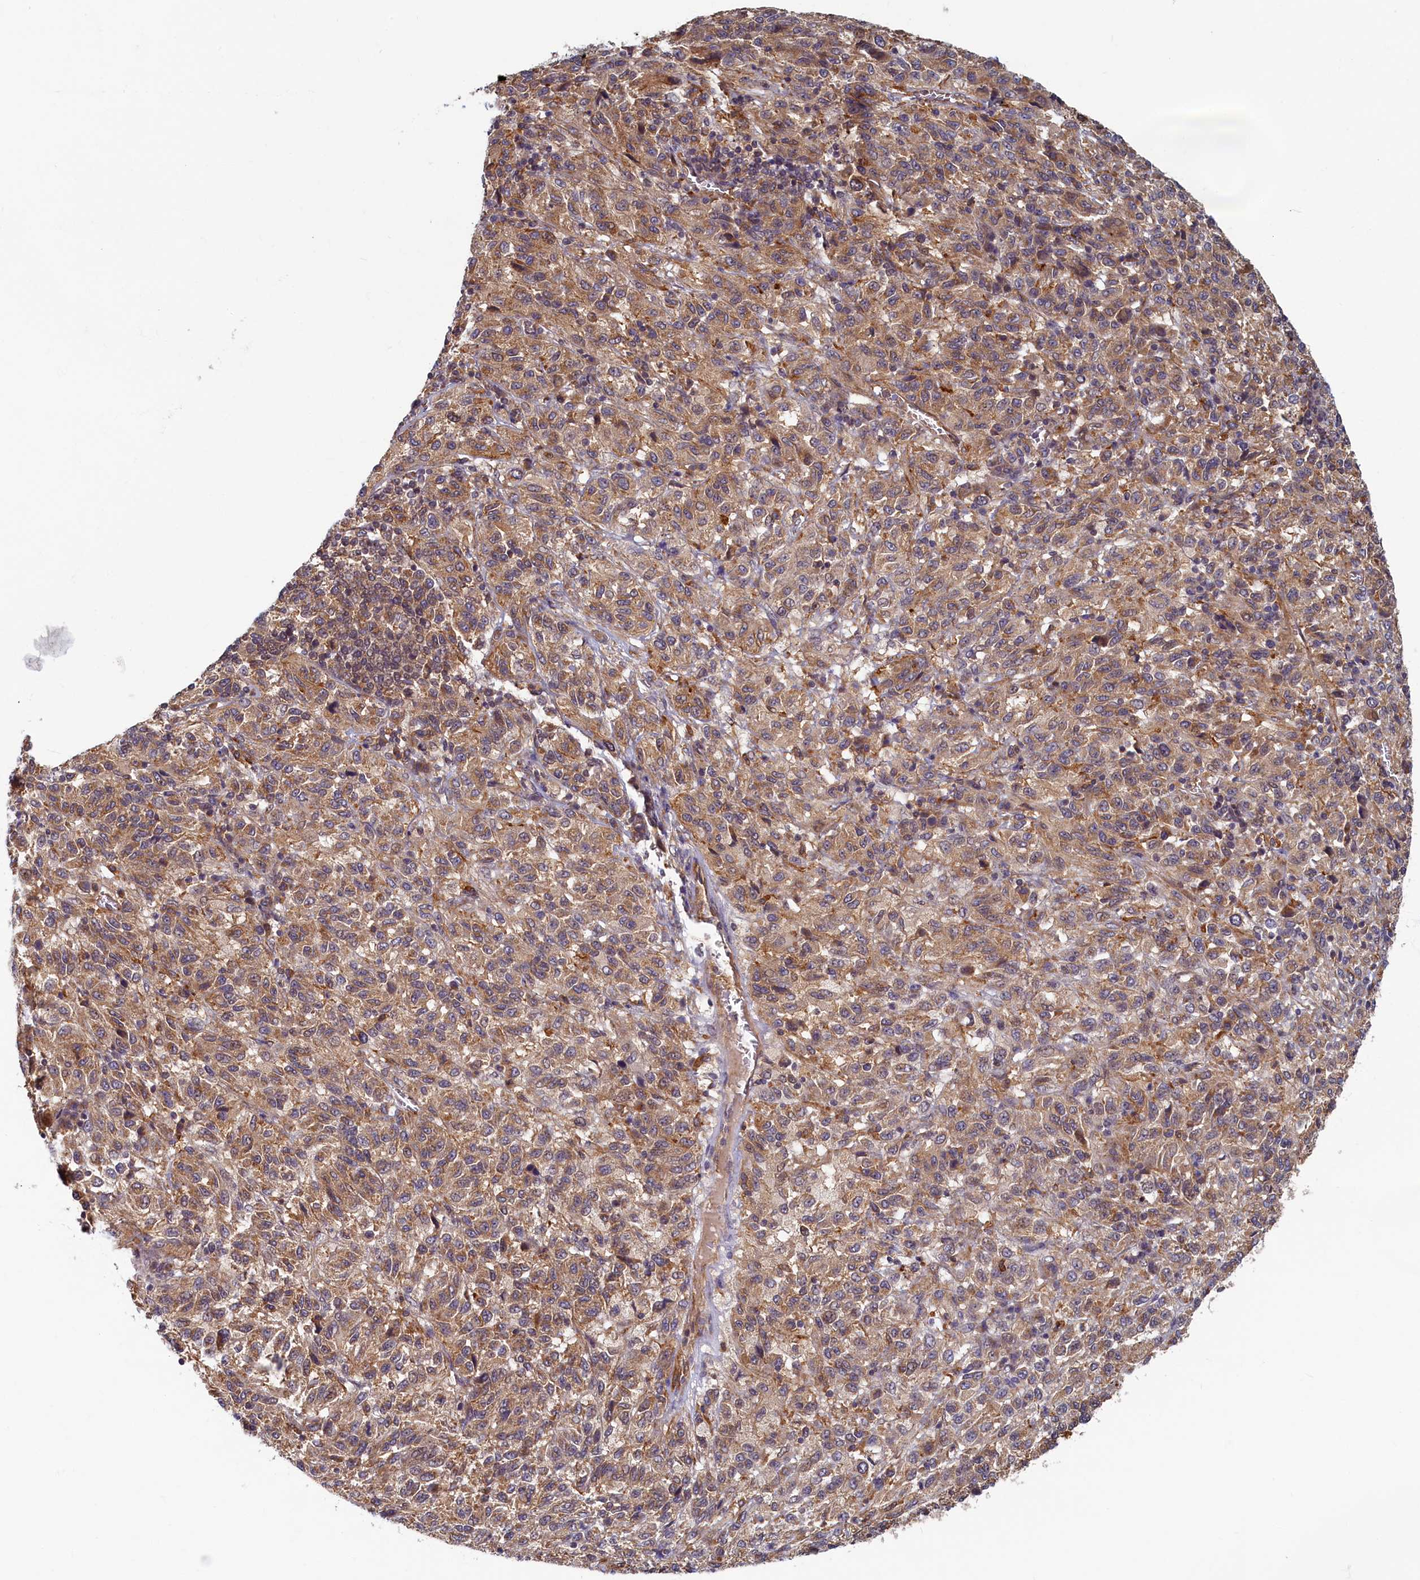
{"staining": {"intensity": "moderate", "quantity": ">75%", "location": "cytoplasmic/membranous"}, "tissue": "melanoma", "cell_type": "Tumor cells", "image_type": "cancer", "snomed": [{"axis": "morphology", "description": "Malignant melanoma, Metastatic site"}, {"axis": "topography", "description": "Lung"}], "caption": "Protein staining by immunohistochemistry shows moderate cytoplasmic/membranous expression in about >75% of tumor cells in malignant melanoma (metastatic site).", "gene": "STX12", "patient": {"sex": "male", "age": 64}}